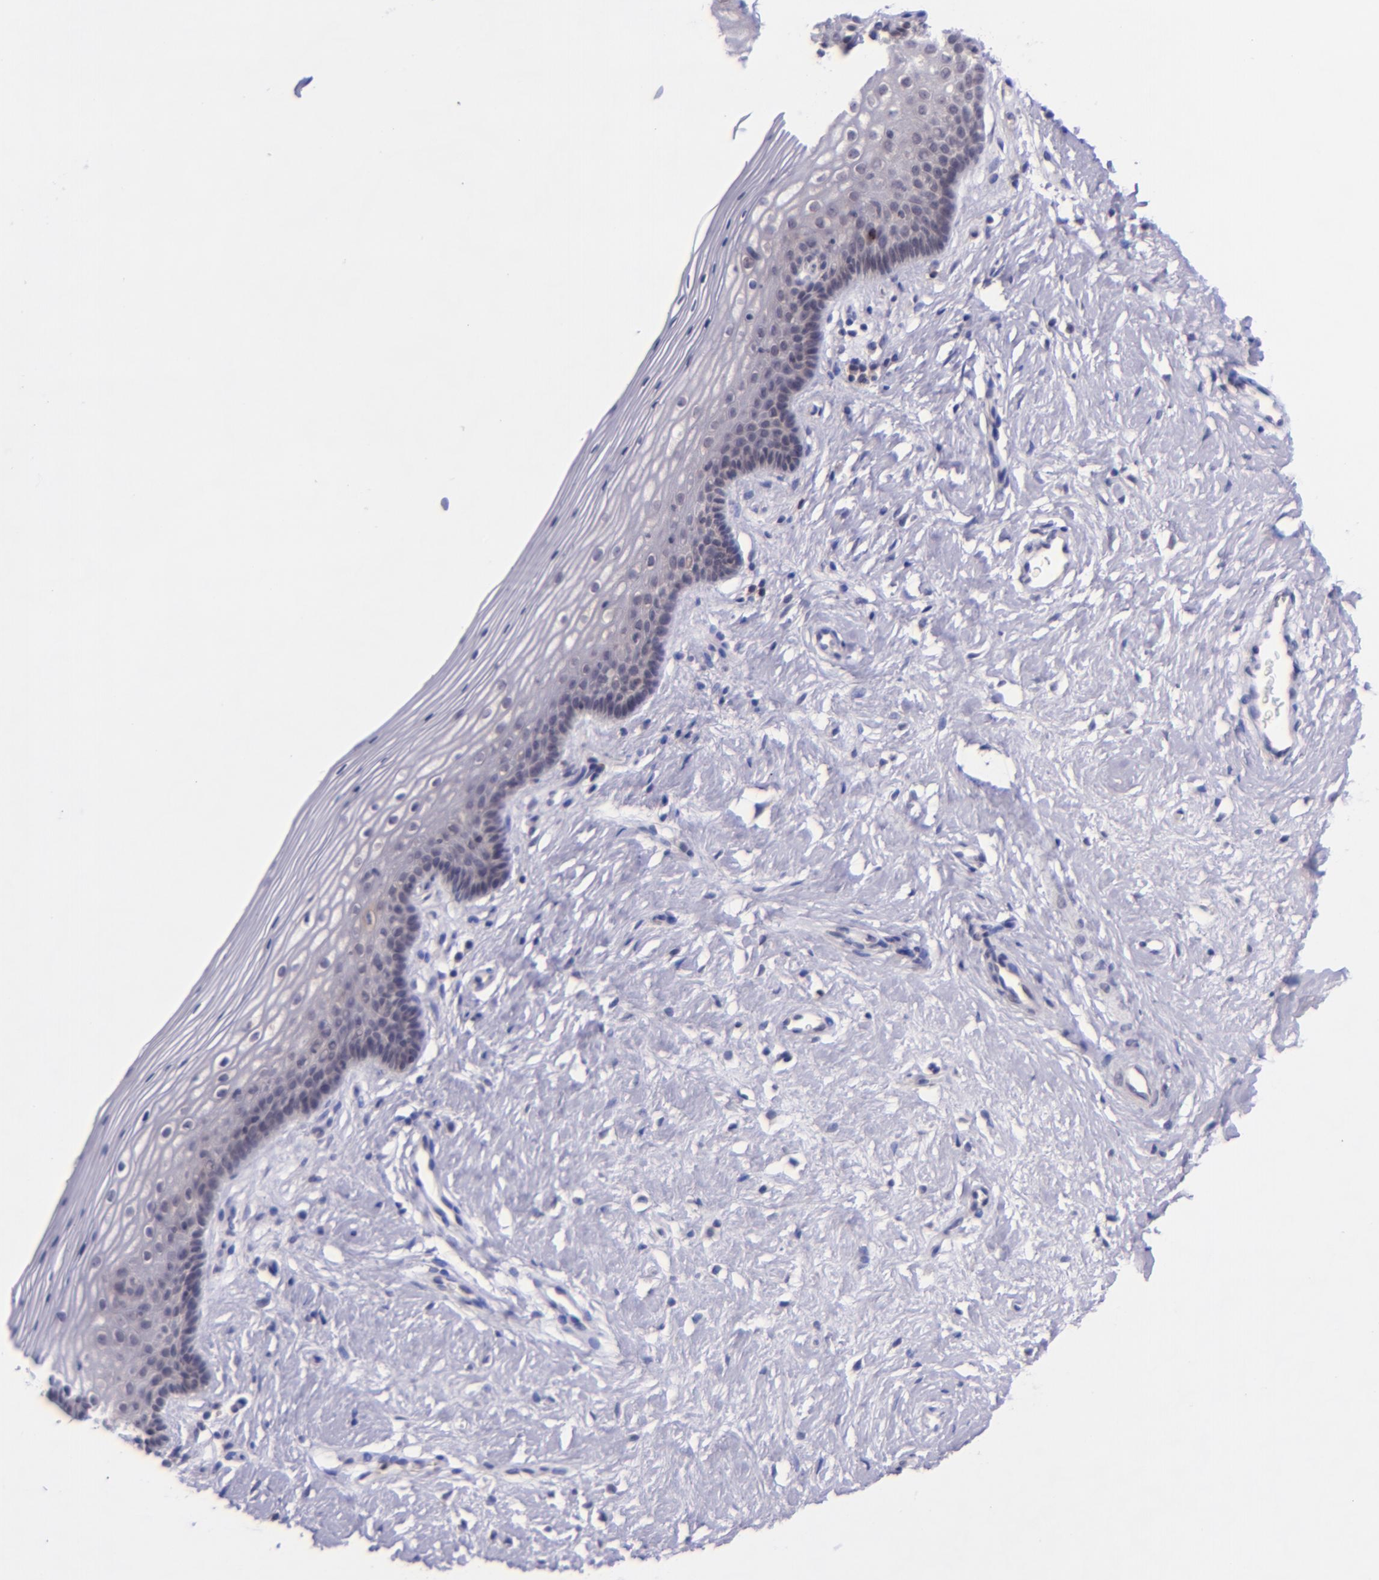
{"staining": {"intensity": "negative", "quantity": "none", "location": "none"}, "tissue": "vagina", "cell_type": "Squamous epithelial cells", "image_type": "normal", "snomed": [{"axis": "morphology", "description": "Normal tissue, NOS"}, {"axis": "topography", "description": "Vagina"}], "caption": "Protein analysis of benign vagina demonstrates no significant positivity in squamous epithelial cells.", "gene": "SELL", "patient": {"sex": "female", "age": 46}}